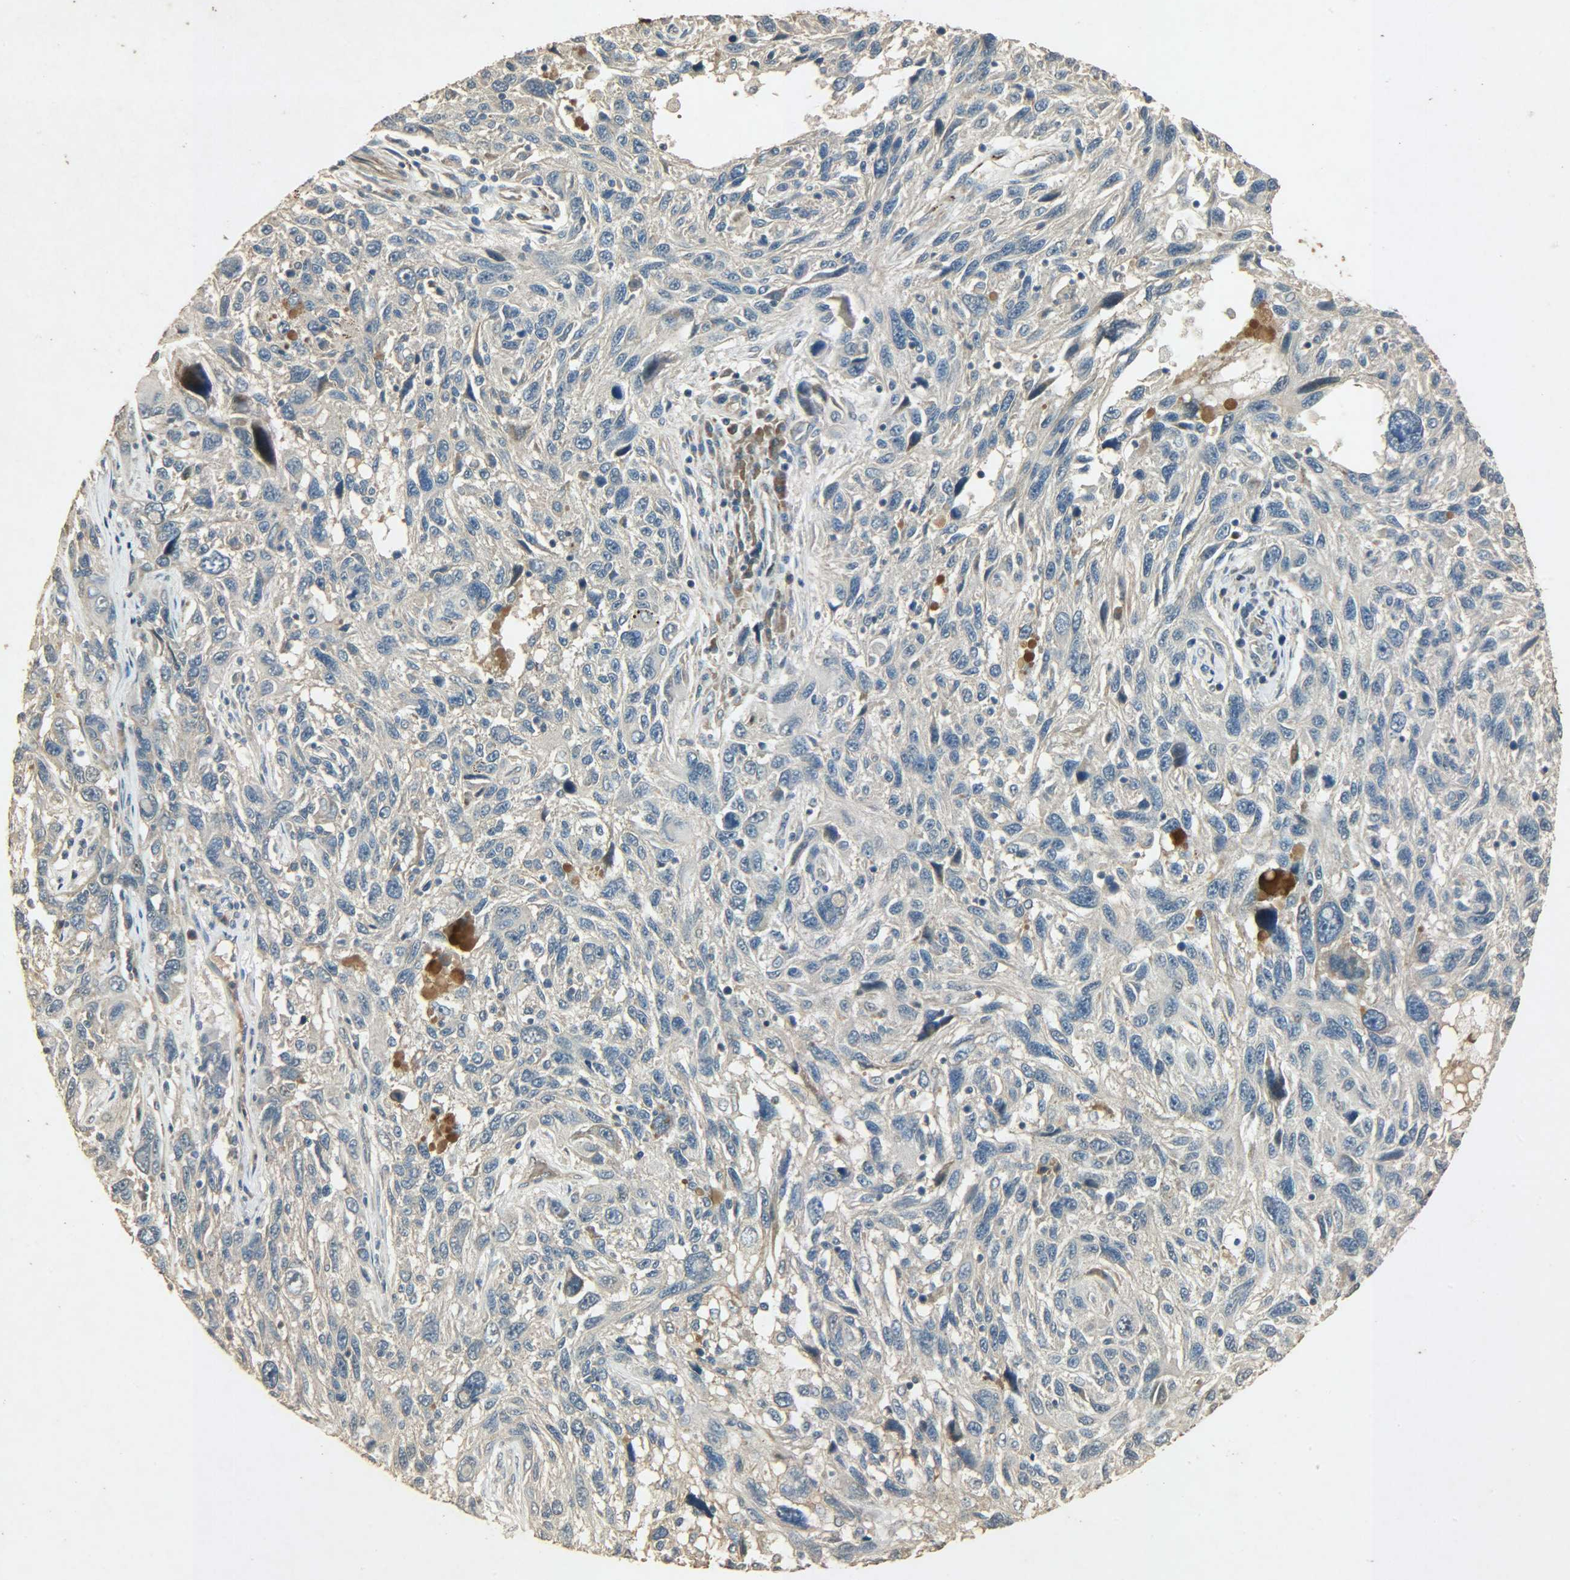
{"staining": {"intensity": "weak", "quantity": ">75%", "location": "cytoplasmic/membranous"}, "tissue": "melanoma", "cell_type": "Tumor cells", "image_type": "cancer", "snomed": [{"axis": "morphology", "description": "Malignant melanoma, NOS"}, {"axis": "topography", "description": "Skin"}], "caption": "Immunohistochemistry image of human malignant melanoma stained for a protein (brown), which displays low levels of weak cytoplasmic/membranous staining in about >75% of tumor cells.", "gene": "ATP2B1", "patient": {"sex": "male", "age": 53}}